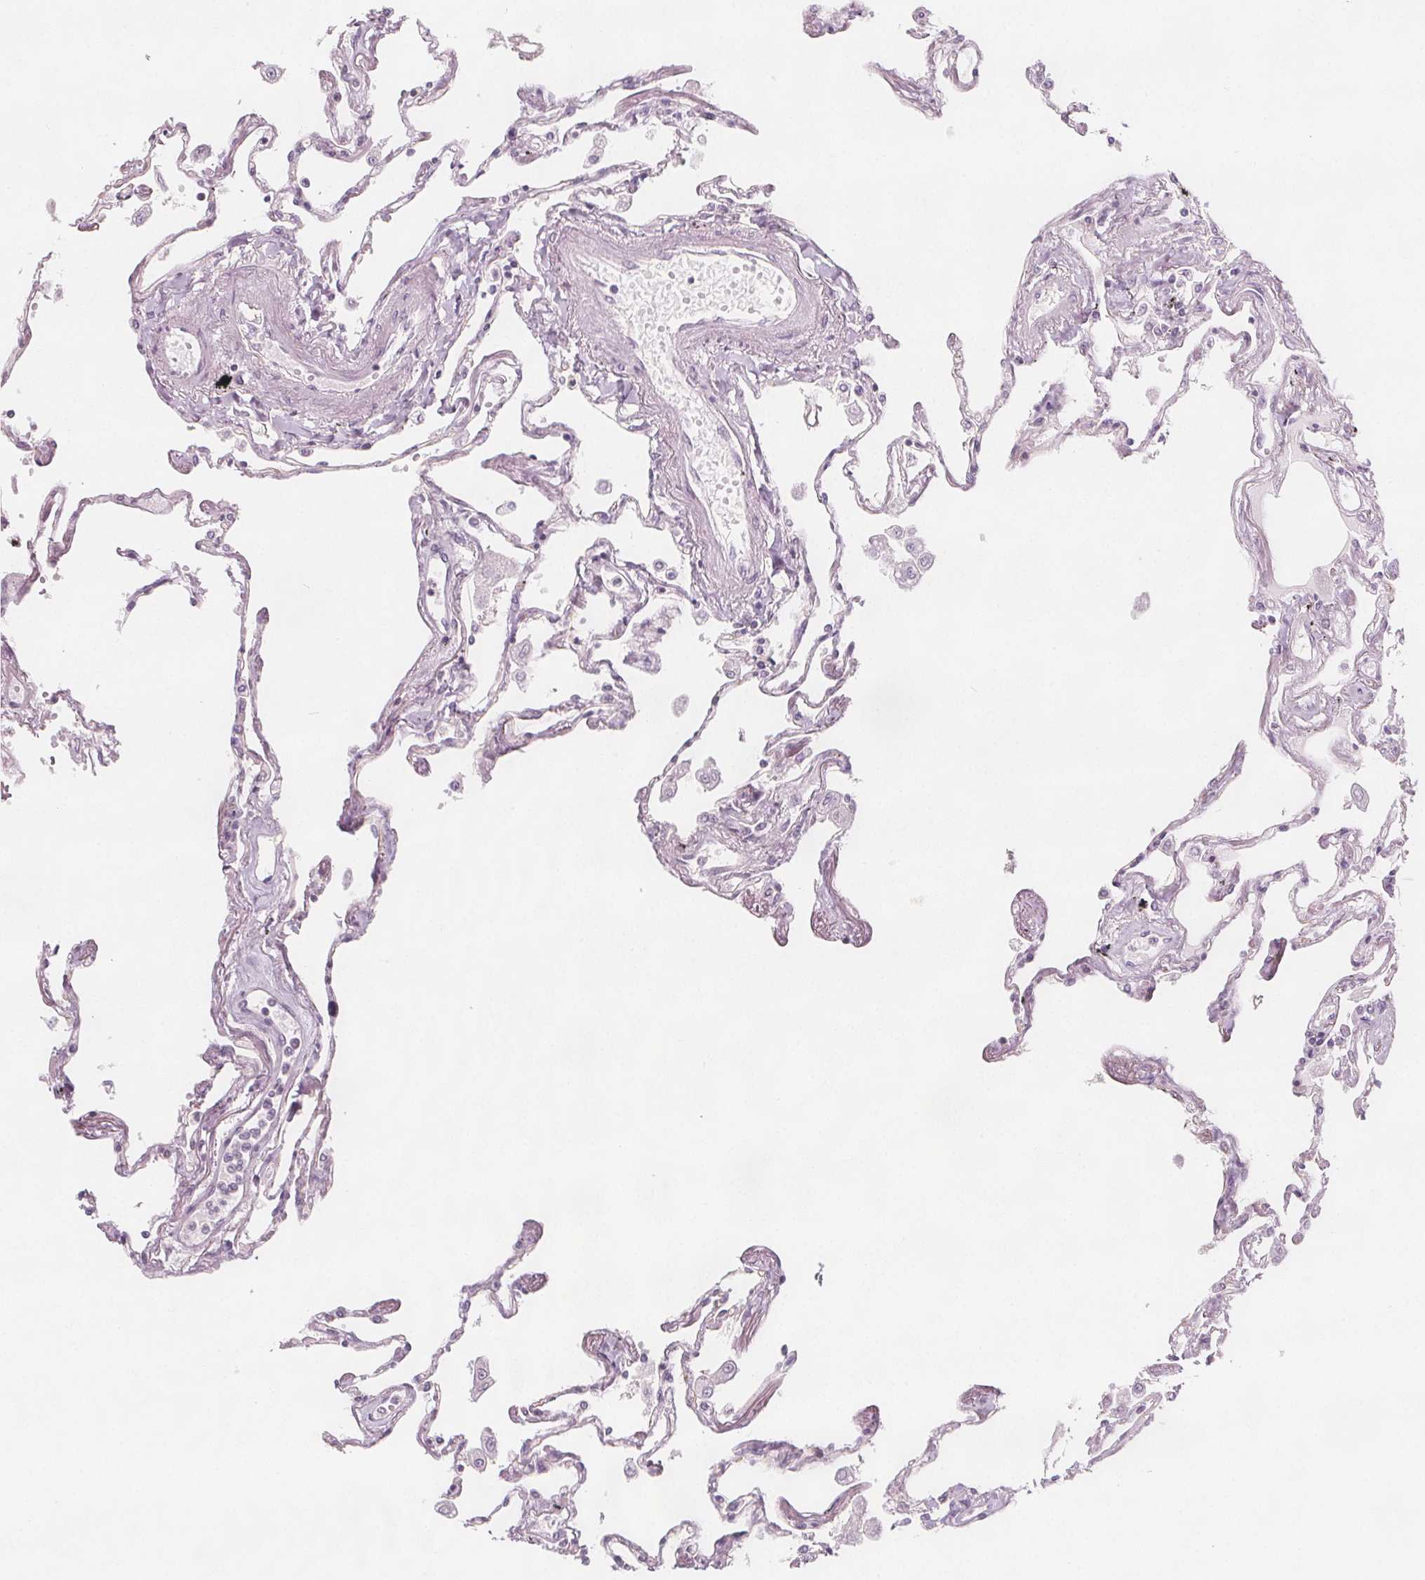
{"staining": {"intensity": "negative", "quantity": "none", "location": "none"}, "tissue": "lung", "cell_type": "Alveolar cells", "image_type": "normal", "snomed": [{"axis": "morphology", "description": "Normal tissue, NOS"}, {"axis": "morphology", "description": "Adenocarcinoma, NOS"}, {"axis": "topography", "description": "Cartilage tissue"}, {"axis": "topography", "description": "Lung"}], "caption": "The image shows no significant positivity in alveolar cells of lung.", "gene": "C1orf167", "patient": {"sex": "female", "age": 67}}